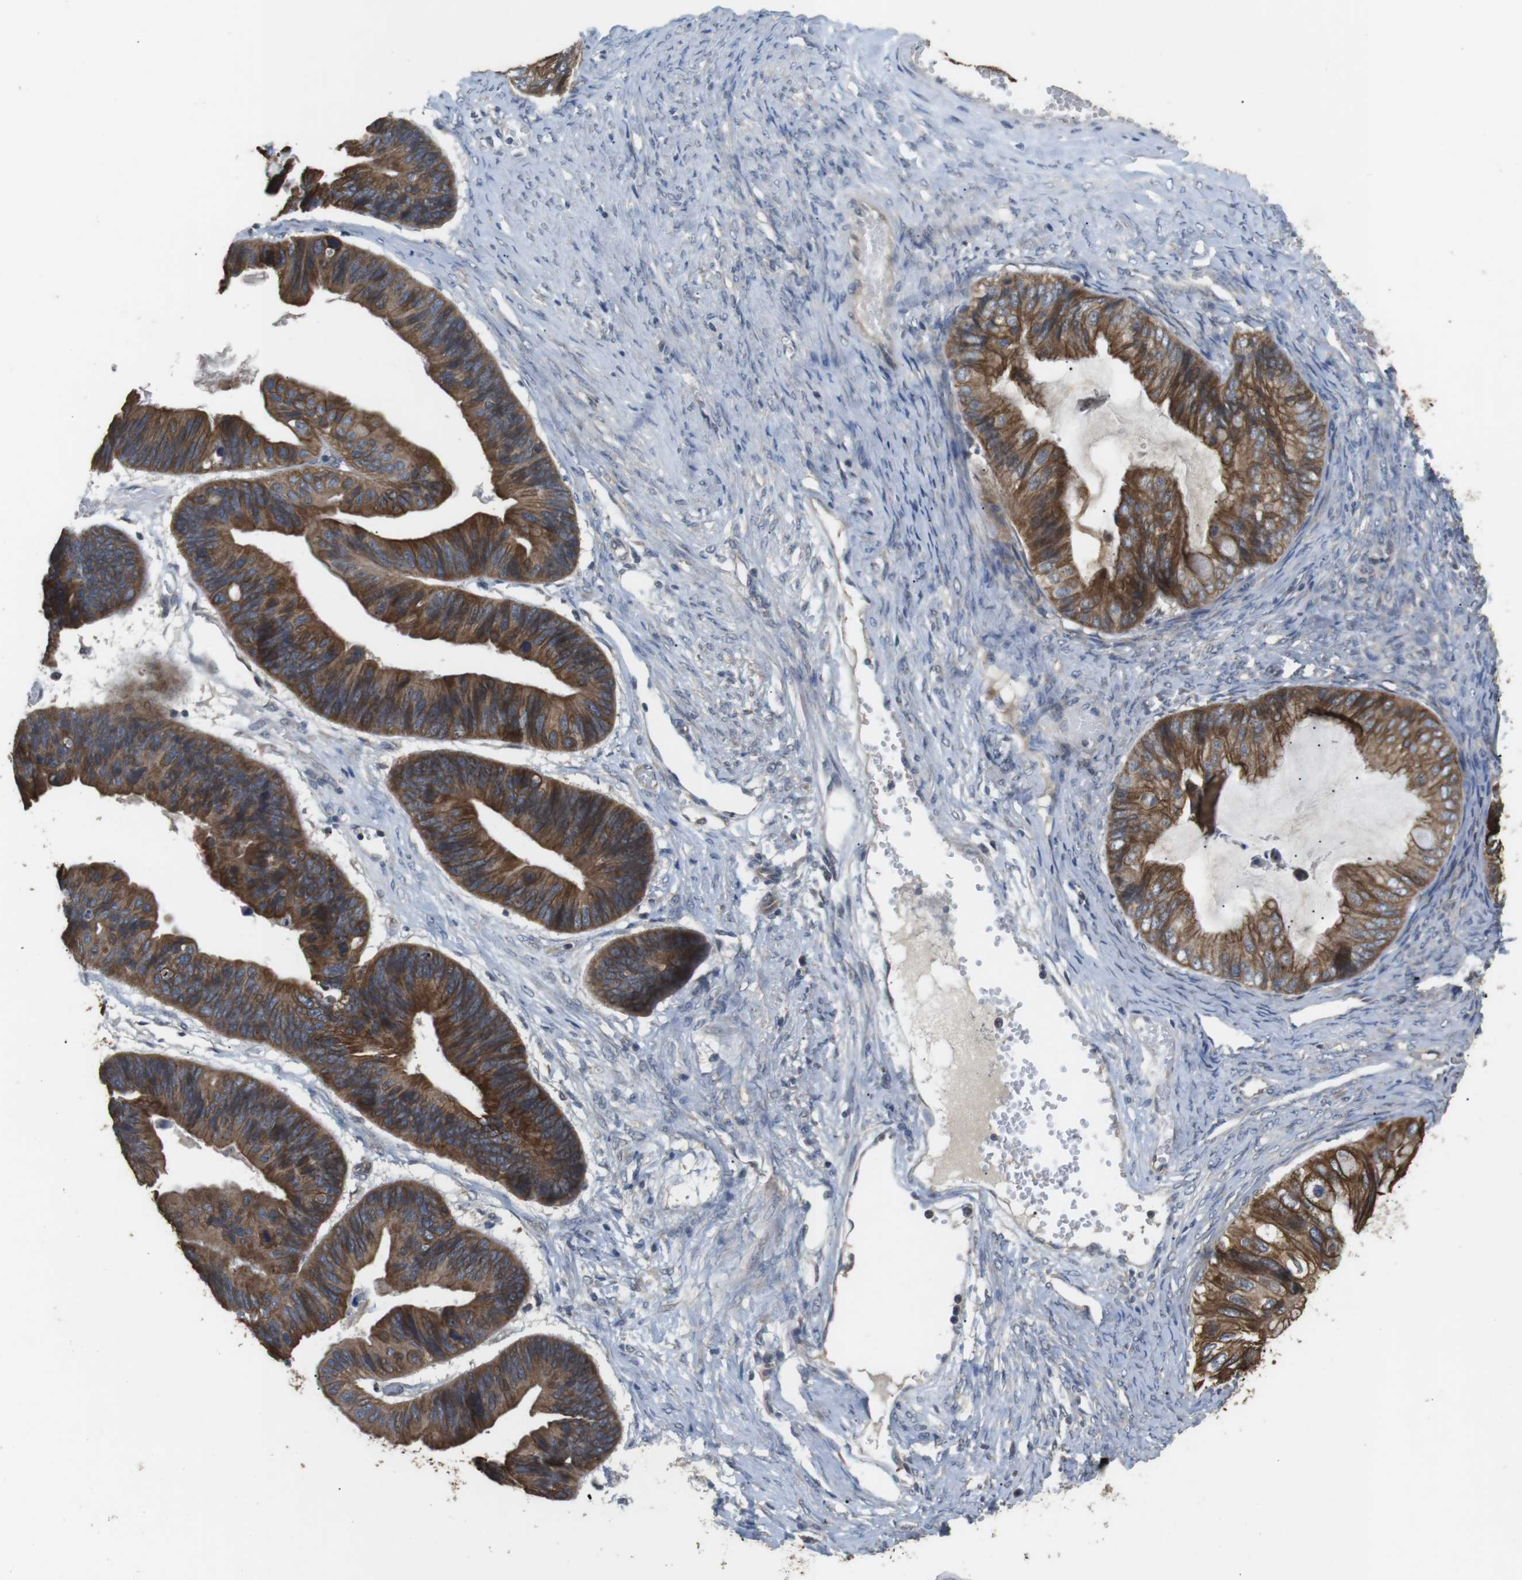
{"staining": {"intensity": "moderate", "quantity": ">75%", "location": "cytoplasmic/membranous"}, "tissue": "ovarian cancer", "cell_type": "Tumor cells", "image_type": "cancer", "snomed": [{"axis": "morphology", "description": "Cystadenocarcinoma, mucinous, NOS"}, {"axis": "topography", "description": "Ovary"}], "caption": "The micrograph reveals immunohistochemical staining of mucinous cystadenocarcinoma (ovarian). There is moderate cytoplasmic/membranous staining is appreciated in approximately >75% of tumor cells. Nuclei are stained in blue.", "gene": "ADGRL3", "patient": {"sex": "female", "age": 61}}